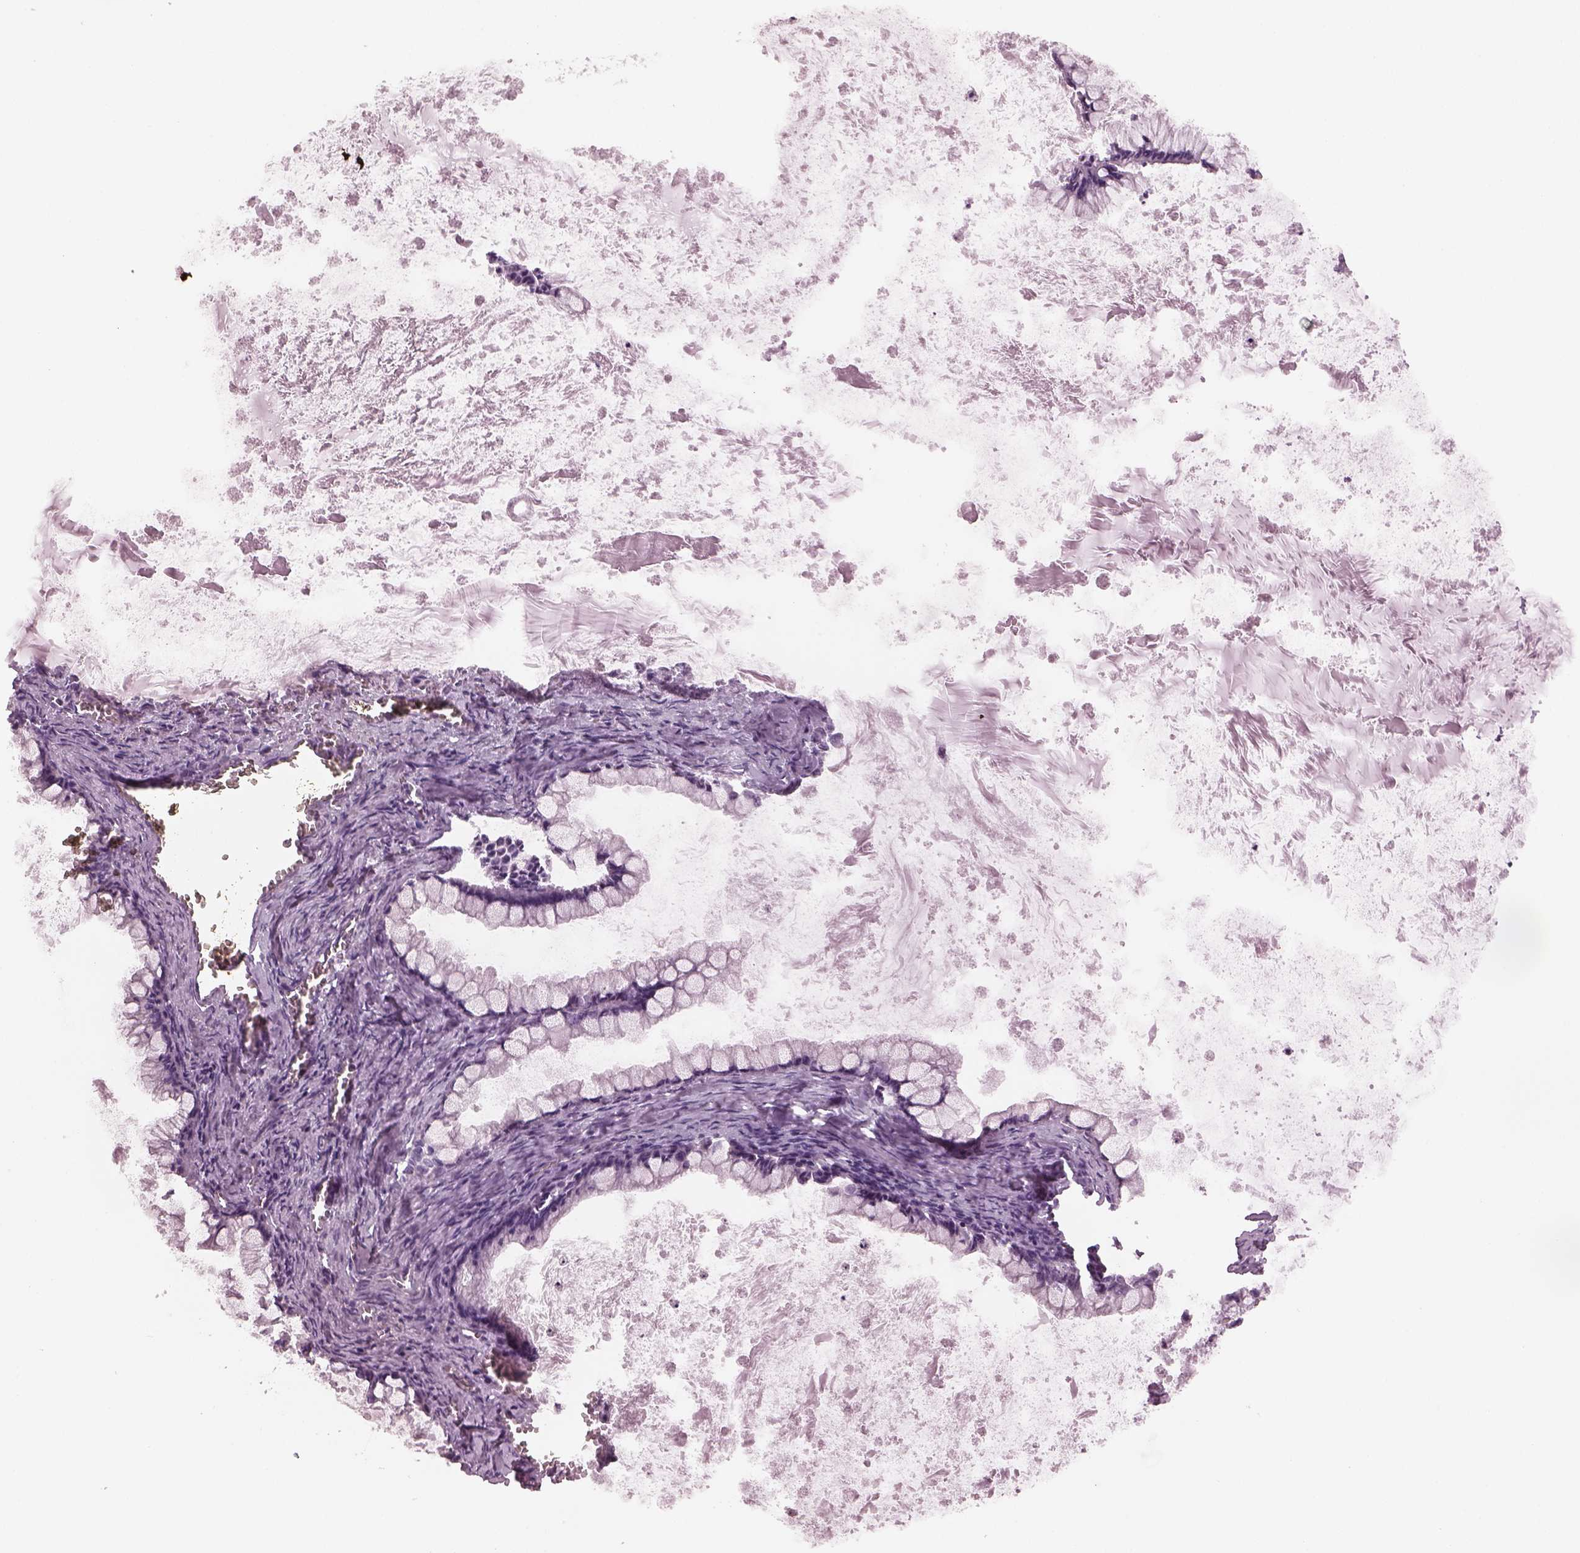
{"staining": {"intensity": "negative", "quantity": "none", "location": "none"}, "tissue": "ovarian cancer", "cell_type": "Tumor cells", "image_type": "cancer", "snomed": [{"axis": "morphology", "description": "Cystadenocarcinoma, mucinous, NOS"}, {"axis": "topography", "description": "Ovary"}], "caption": "There is no significant staining in tumor cells of ovarian cancer. (DAB (3,3'-diaminobenzidine) immunohistochemistry (IHC) visualized using brightfield microscopy, high magnification).", "gene": "CYLC1", "patient": {"sex": "female", "age": 67}}